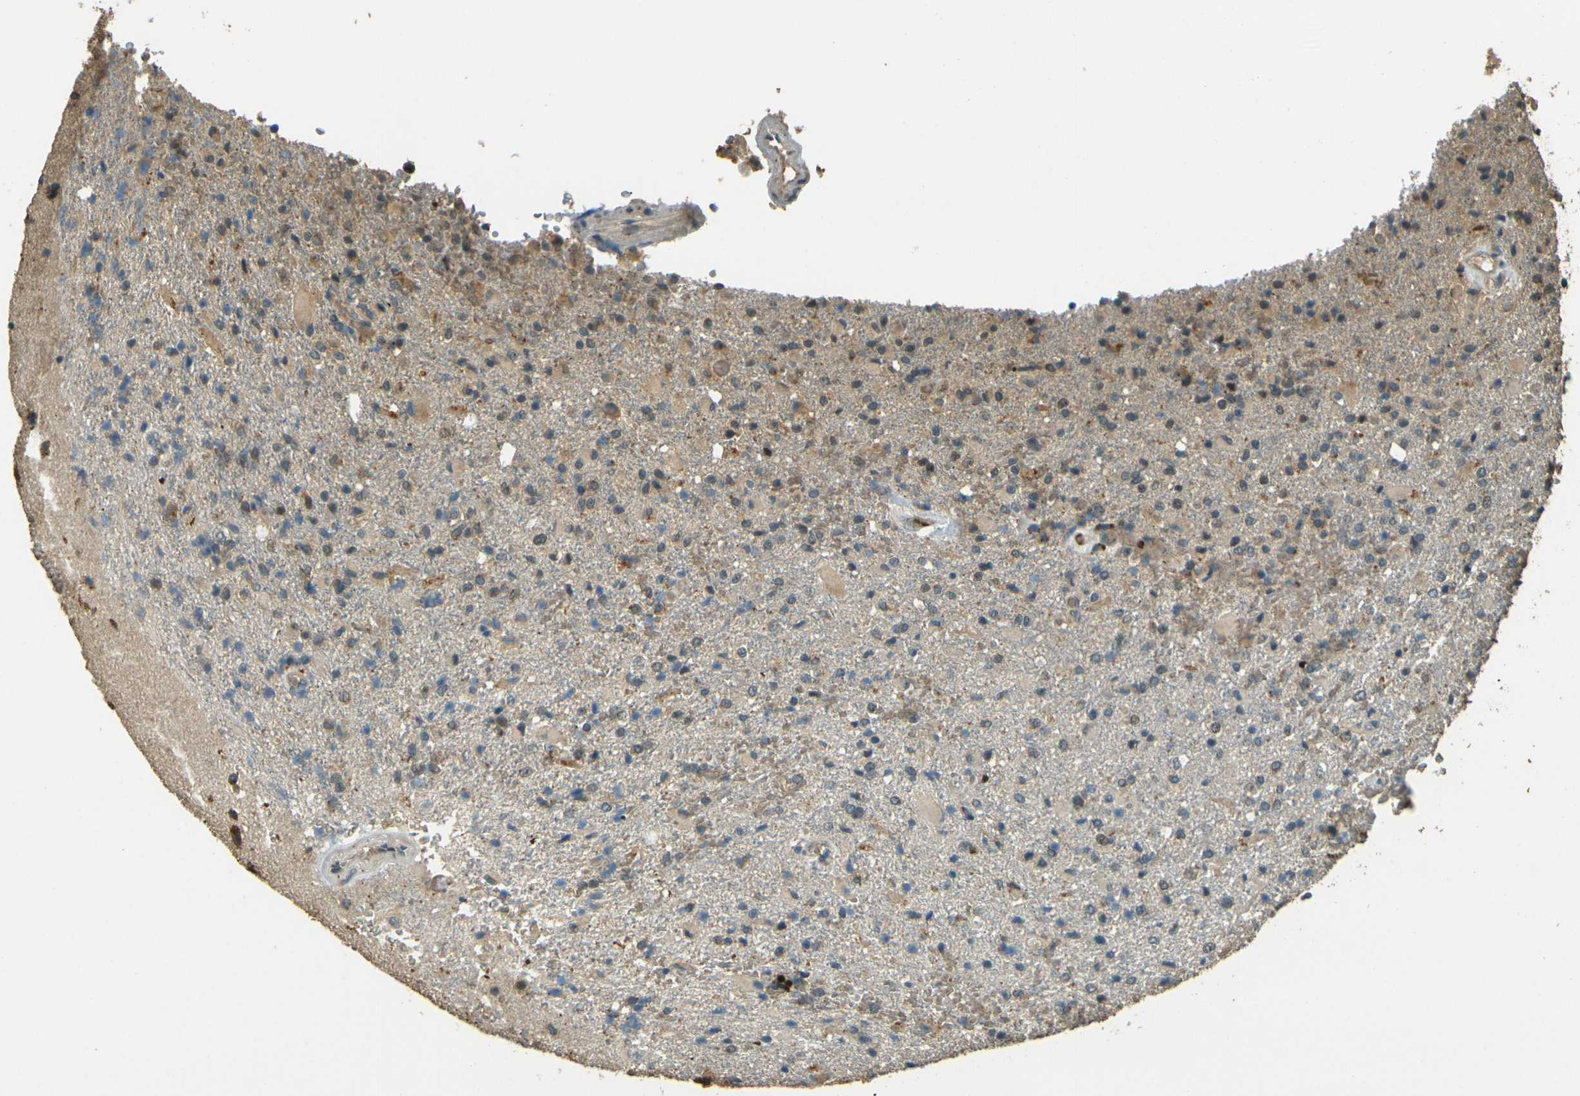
{"staining": {"intensity": "moderate", "quantity": "<25%", "location": "cytoplasmic/membranous"}, "tissue": "glioma", "cell_type": "Tumor cells", "image_type": "cancer", "snomed": [{"axis": "morphology", "description": "Glioma, malignant, High grade"}, {"axis": "topography", "description": "Brain"}], "caption": "Immunohistochemistry staining of glioma, which shows low levels of moderate cytoplasmic/membranous expression in about <25% of tumor cells indicating moderate cytoplasmic/membranous protein staining. The staining was performed using DAB (brown) for protein detection and nuclei were counterstained in hematoxylin (blue).", "gene": "TOR1A", "patient": {"sex": "male", "age": 71}}